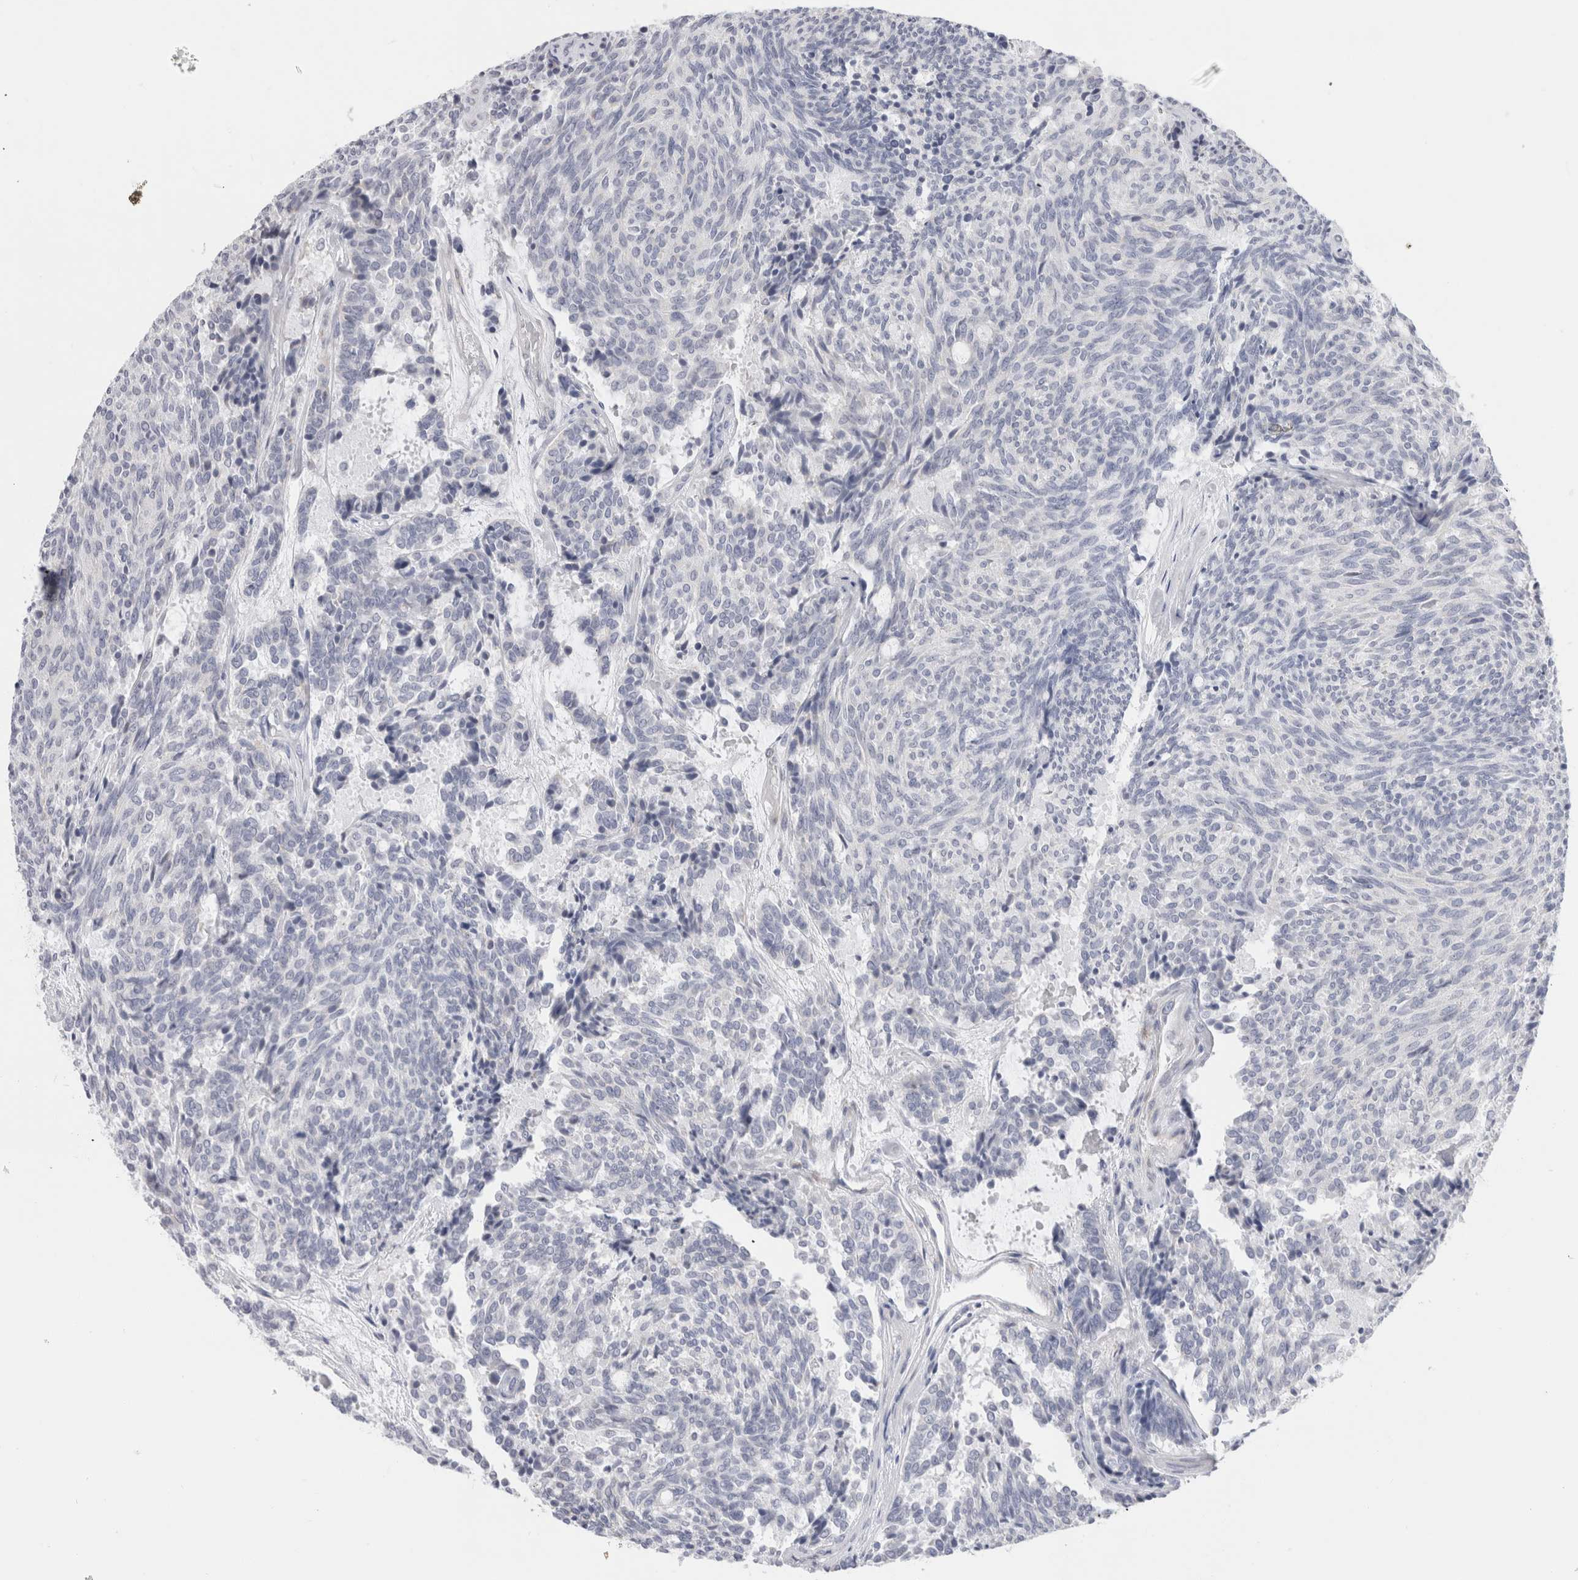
{"staining": {"intensity": "negative", "quantity": "none", "location": "none"}, "tissue": "carcinoid", "cell_type": "Tumor cells", "image_type": "cancer", "snomed": [{"axis": "morphology", "description": "Carcinoid, malignant, NOS"}, {"axis": "topography", "description": "Pancreas"}], "caption": "Tumor cells are negative for protein expression in human malignant carcinoid.", "gene": "C9orf50", "patient": {"sex": "female", "age": 54}}